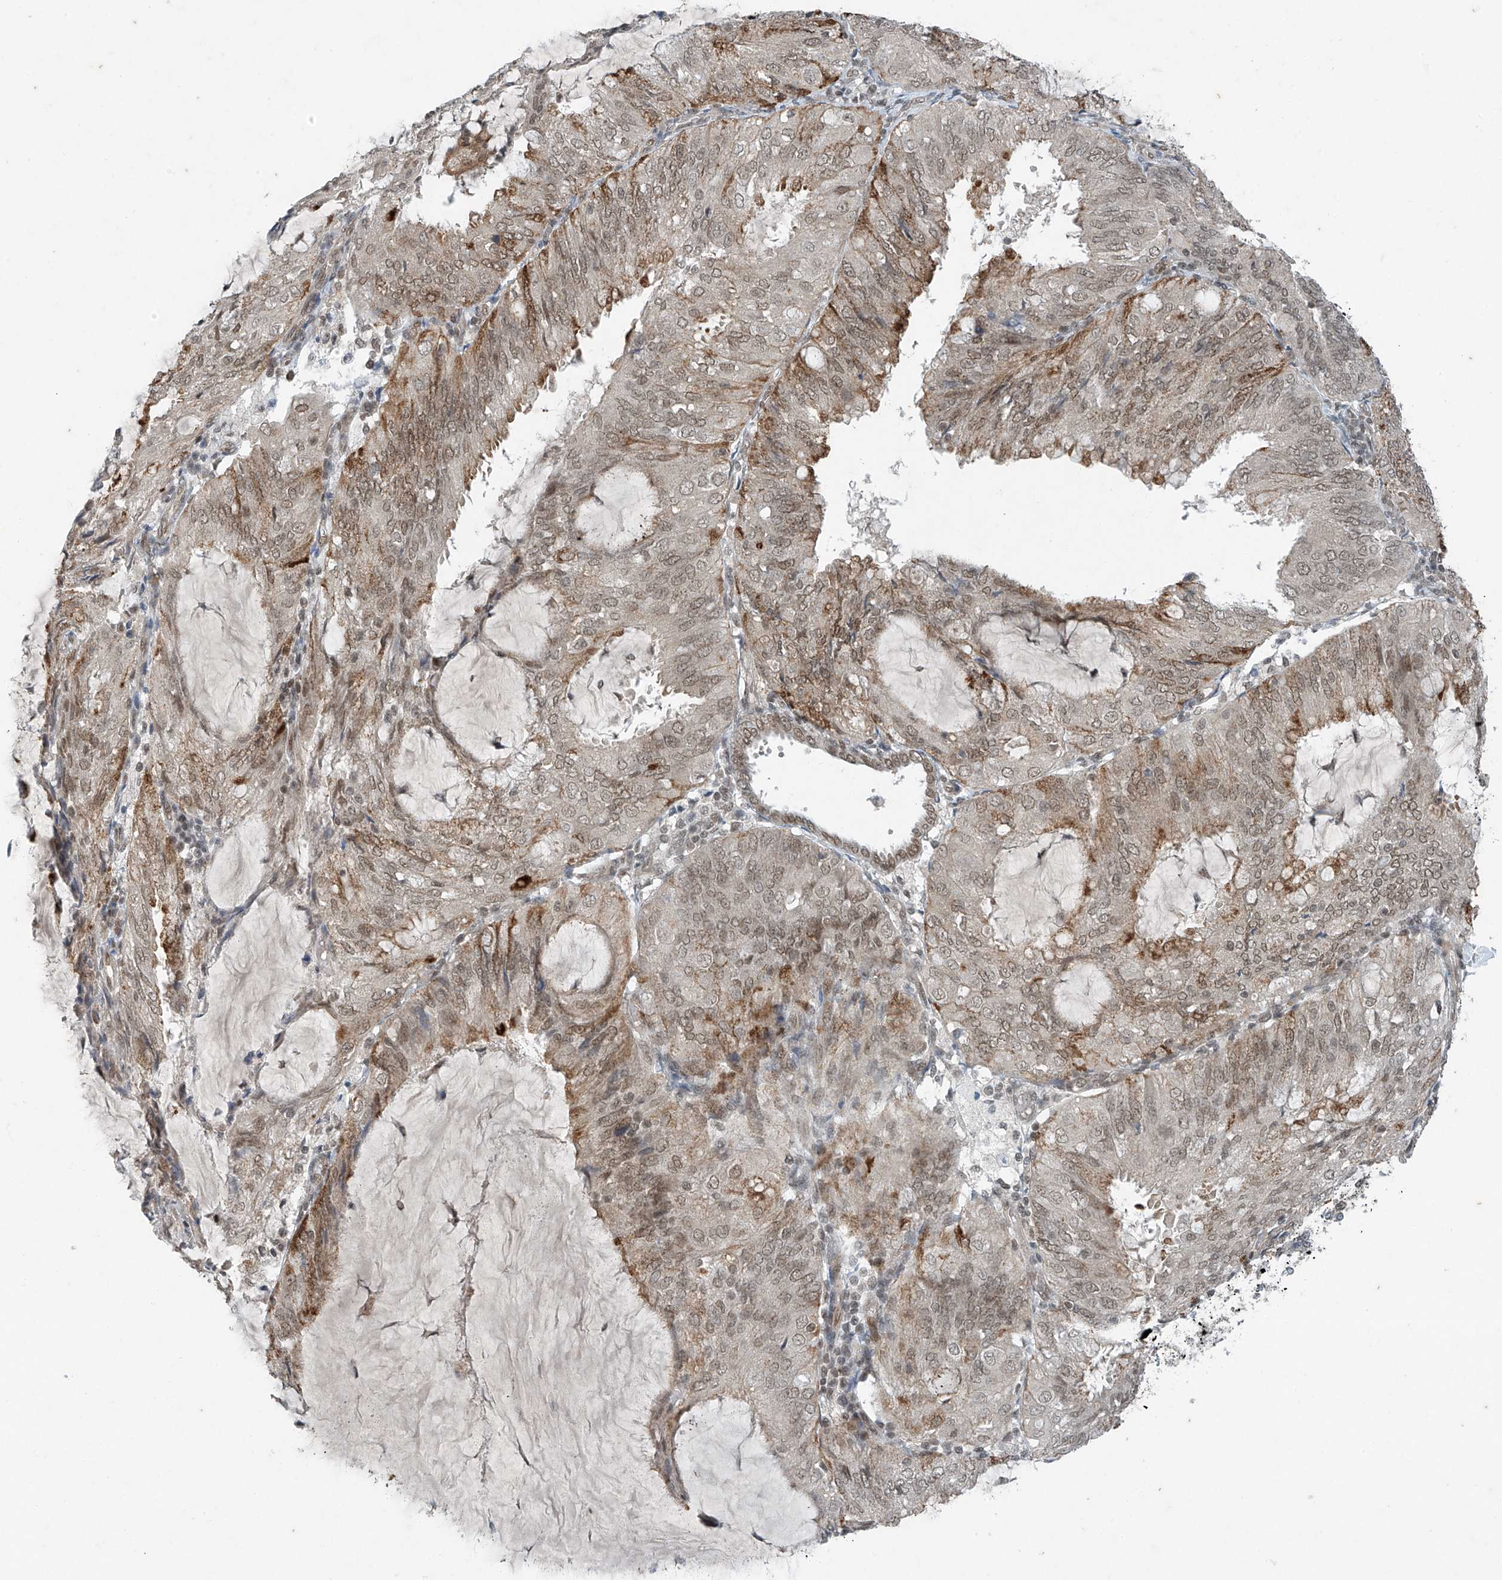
{"staining": {"intensity": "weak", "quantity": ">75%", "location": "cytoplasmic/membranous,nuclear"}, "tissue": "endometrial cancer", "cell_type": "Tumor cells", "image_type": "cancer", "snomed": [{"axis": "morphology", "description": "Adenocarcinoma, NOS"}, {"axis": "topography", "description": "Endometrium"}], "caption": "Tumor cells exhibit low levels of weak cytoplasmic/membranous and nuclear staining in approximately >75% of cells in endometrial cancer (adenocarcinoma). Ihc stains the protein of interest in brown and the nuclei are stained blue.", "gene": "TAF8", "patient": {"sex": "female", "age": 81}}